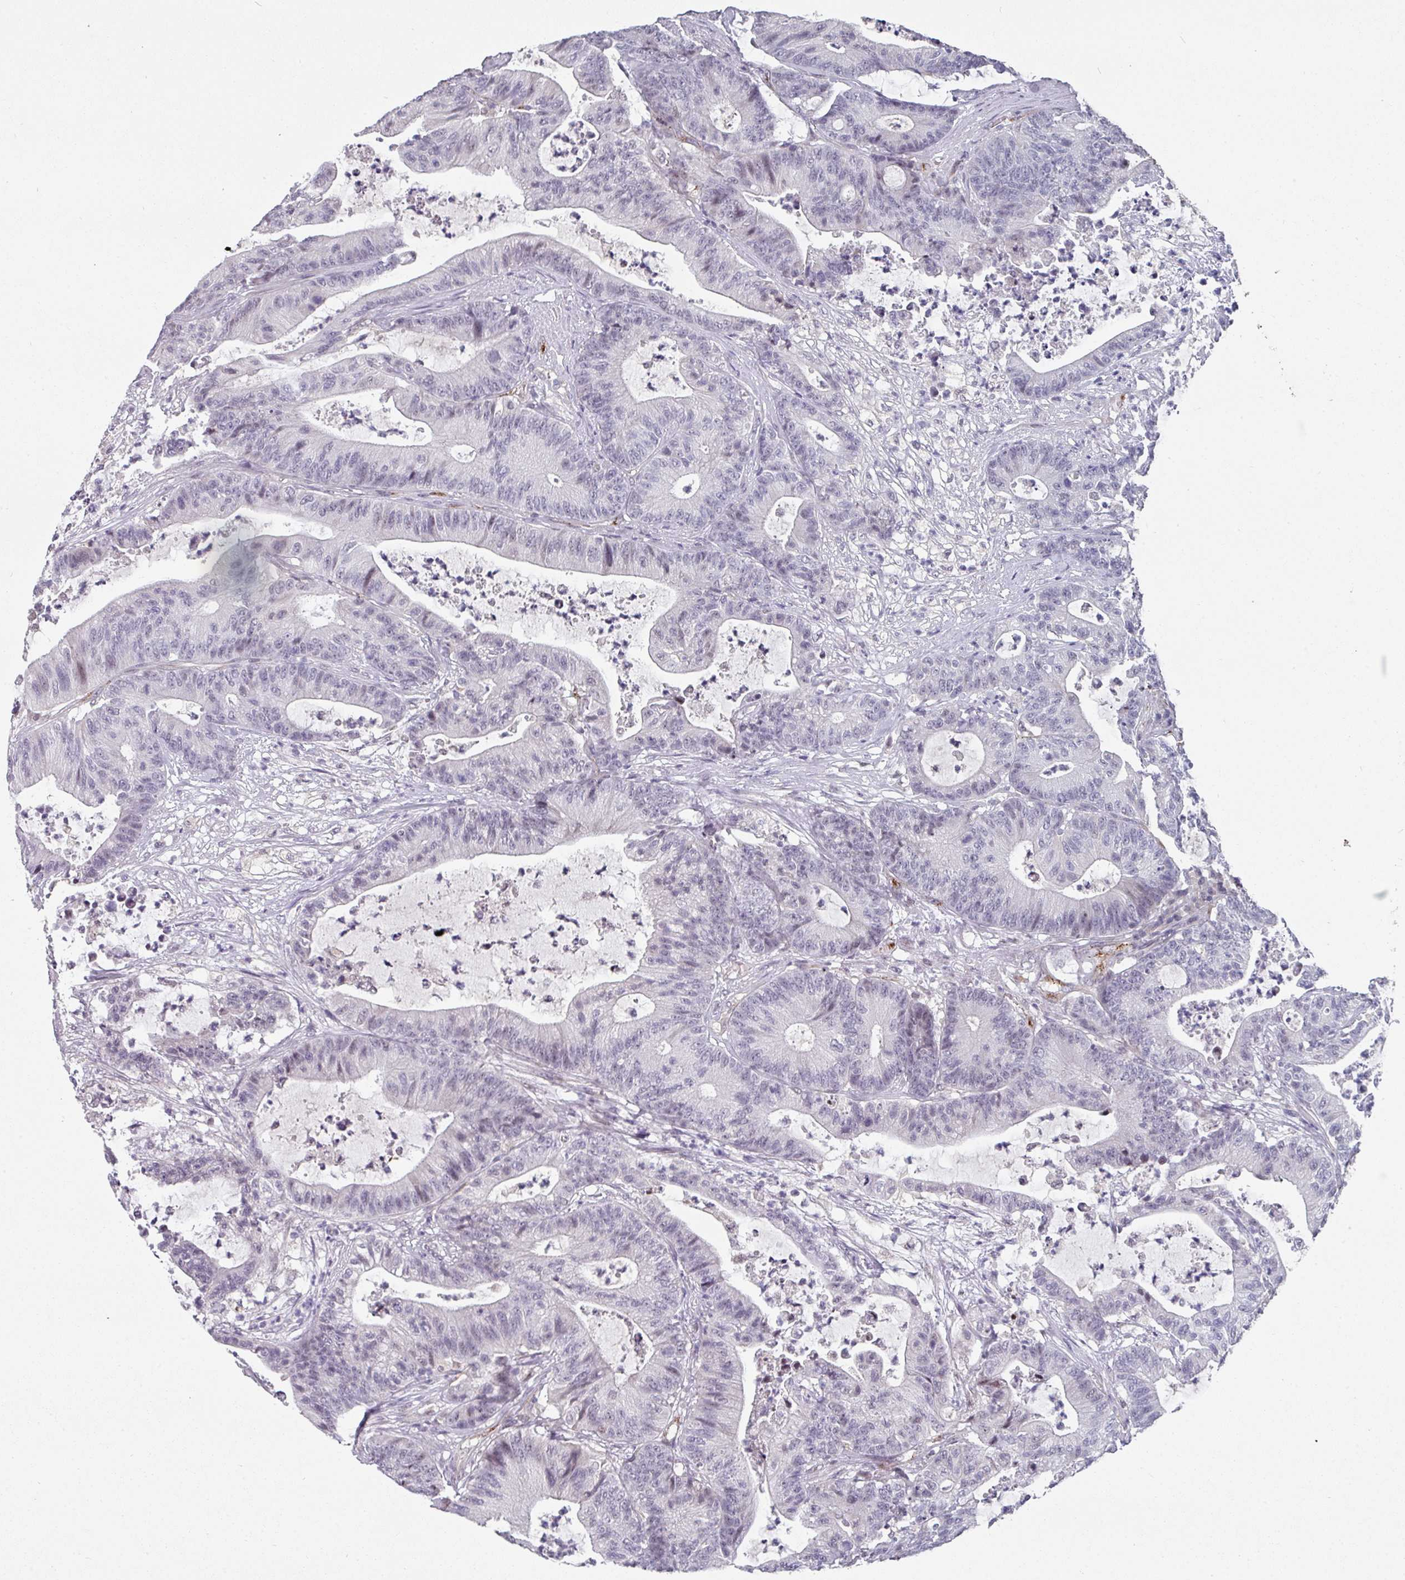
{"staining": {"intensity": "weak", "quantity": "<25%", "location": "nuclear"}, "tissue": "colorectal cancer", "cell_type": "Tumor cells", "image_type": "cancer", "snomed": [{"axis": "morphology", "description": "Adenocarcinoma, NOS"}, {"axis": "topography", "description": "Colon"}], "caption": "Immunohistochemistry (IHC) of human colorectal cancer displays no positivity in tumor cells.", "gene": "SIDT2", "patient": {"sex": "female", "age": 84}}